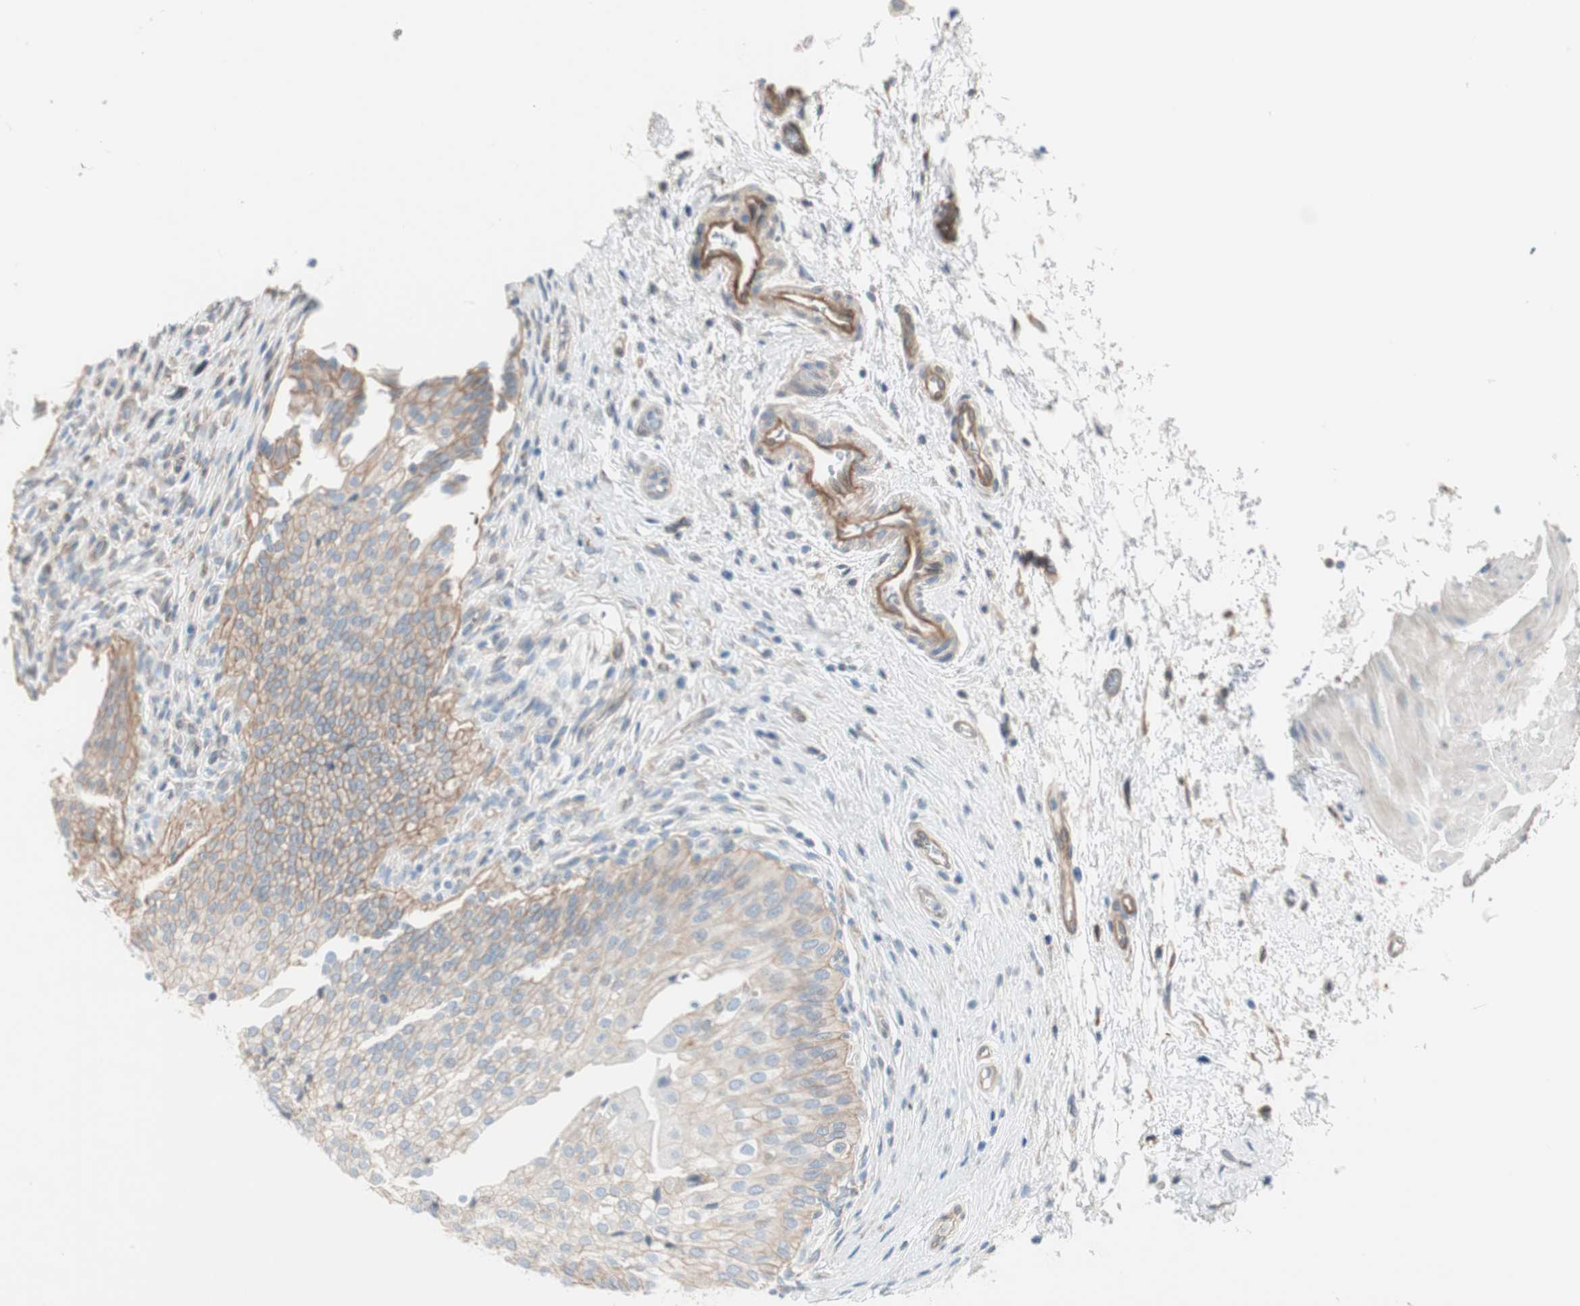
{"staining": {"intensity": "weak", "quantity": ">75%", "location": "cytoplasmic/membranous"}, "tissue": "urinary bladder", "cell_type": "Urothelial cells", "image_type": "normal", "snomed": [{"axis": "morphology", "description": "Normal tissue, NOS"}, {"axis": "morphology", "description": "Urothelial carcinoma, High grade"}, {"axis": "topography", "description": "Urinary bladder"}], "caption": "Approximately >75% of urothelial cells in normal urinary bladder reveal weak cytoplasmic/membranous protein positivity as visualized by brown immunohistochemical staining.", "gene": "CDK3", "patient": {"sex": "male", "age": 46}}